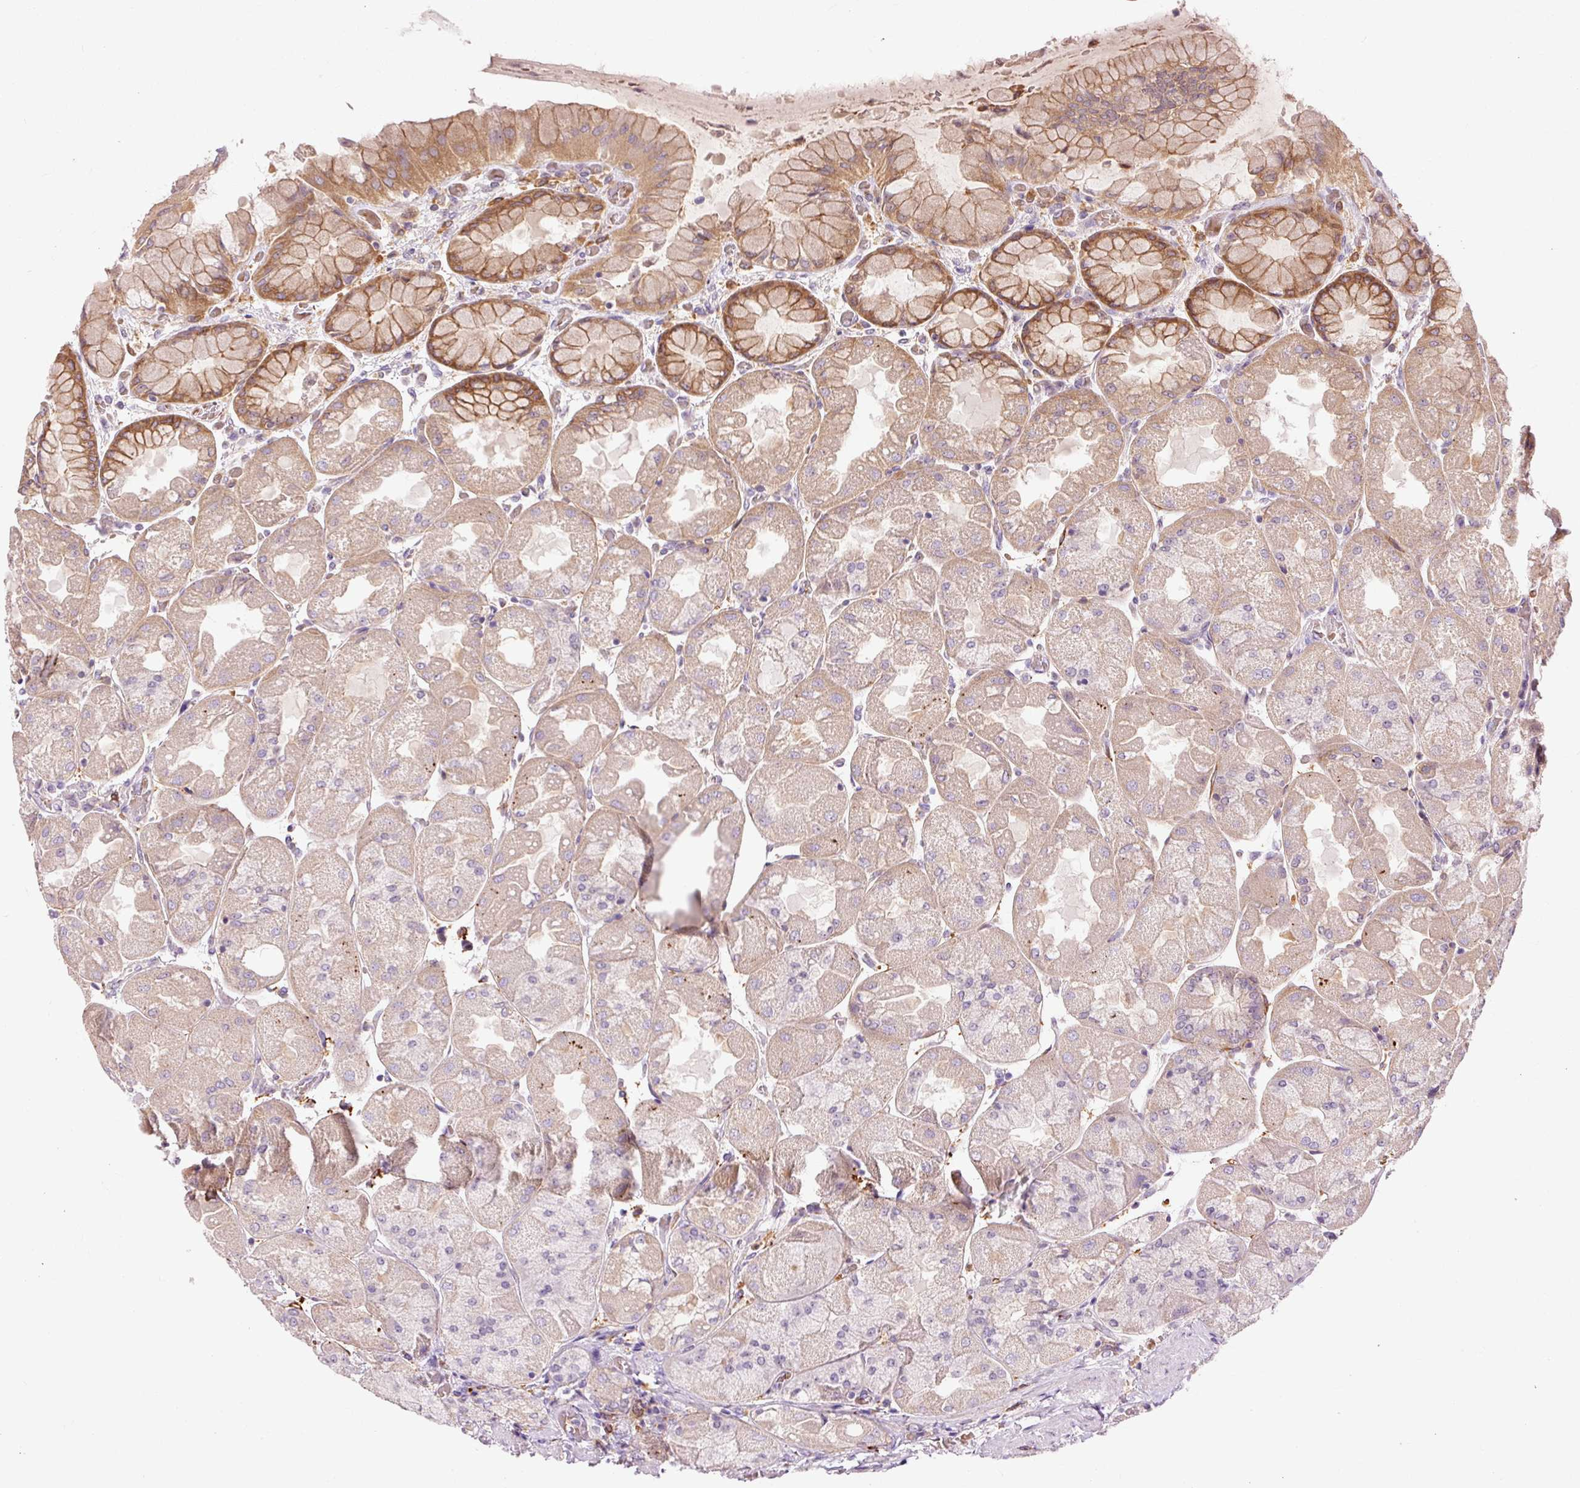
{"staining": {"intensity": "strong", "quantity": "25%-75%", "location": "cytoplasmic/membranous"}, "tissue": "stomach", "cell_type": "Glandular cells", "image_type": "normal", "snomed": [{"axis": "morphology", "description": "Normal tissue, NOS"}, {"axis": "topography", "description": "Stomach"}], "caption": "Stomach stained with a brown dye shows strong cytoplasmic/membranous positive positivity in approximately 25%-75% of glandular cells.", "gene": "CEBPZ", "patient": {"sex": "female", "age": 61}}